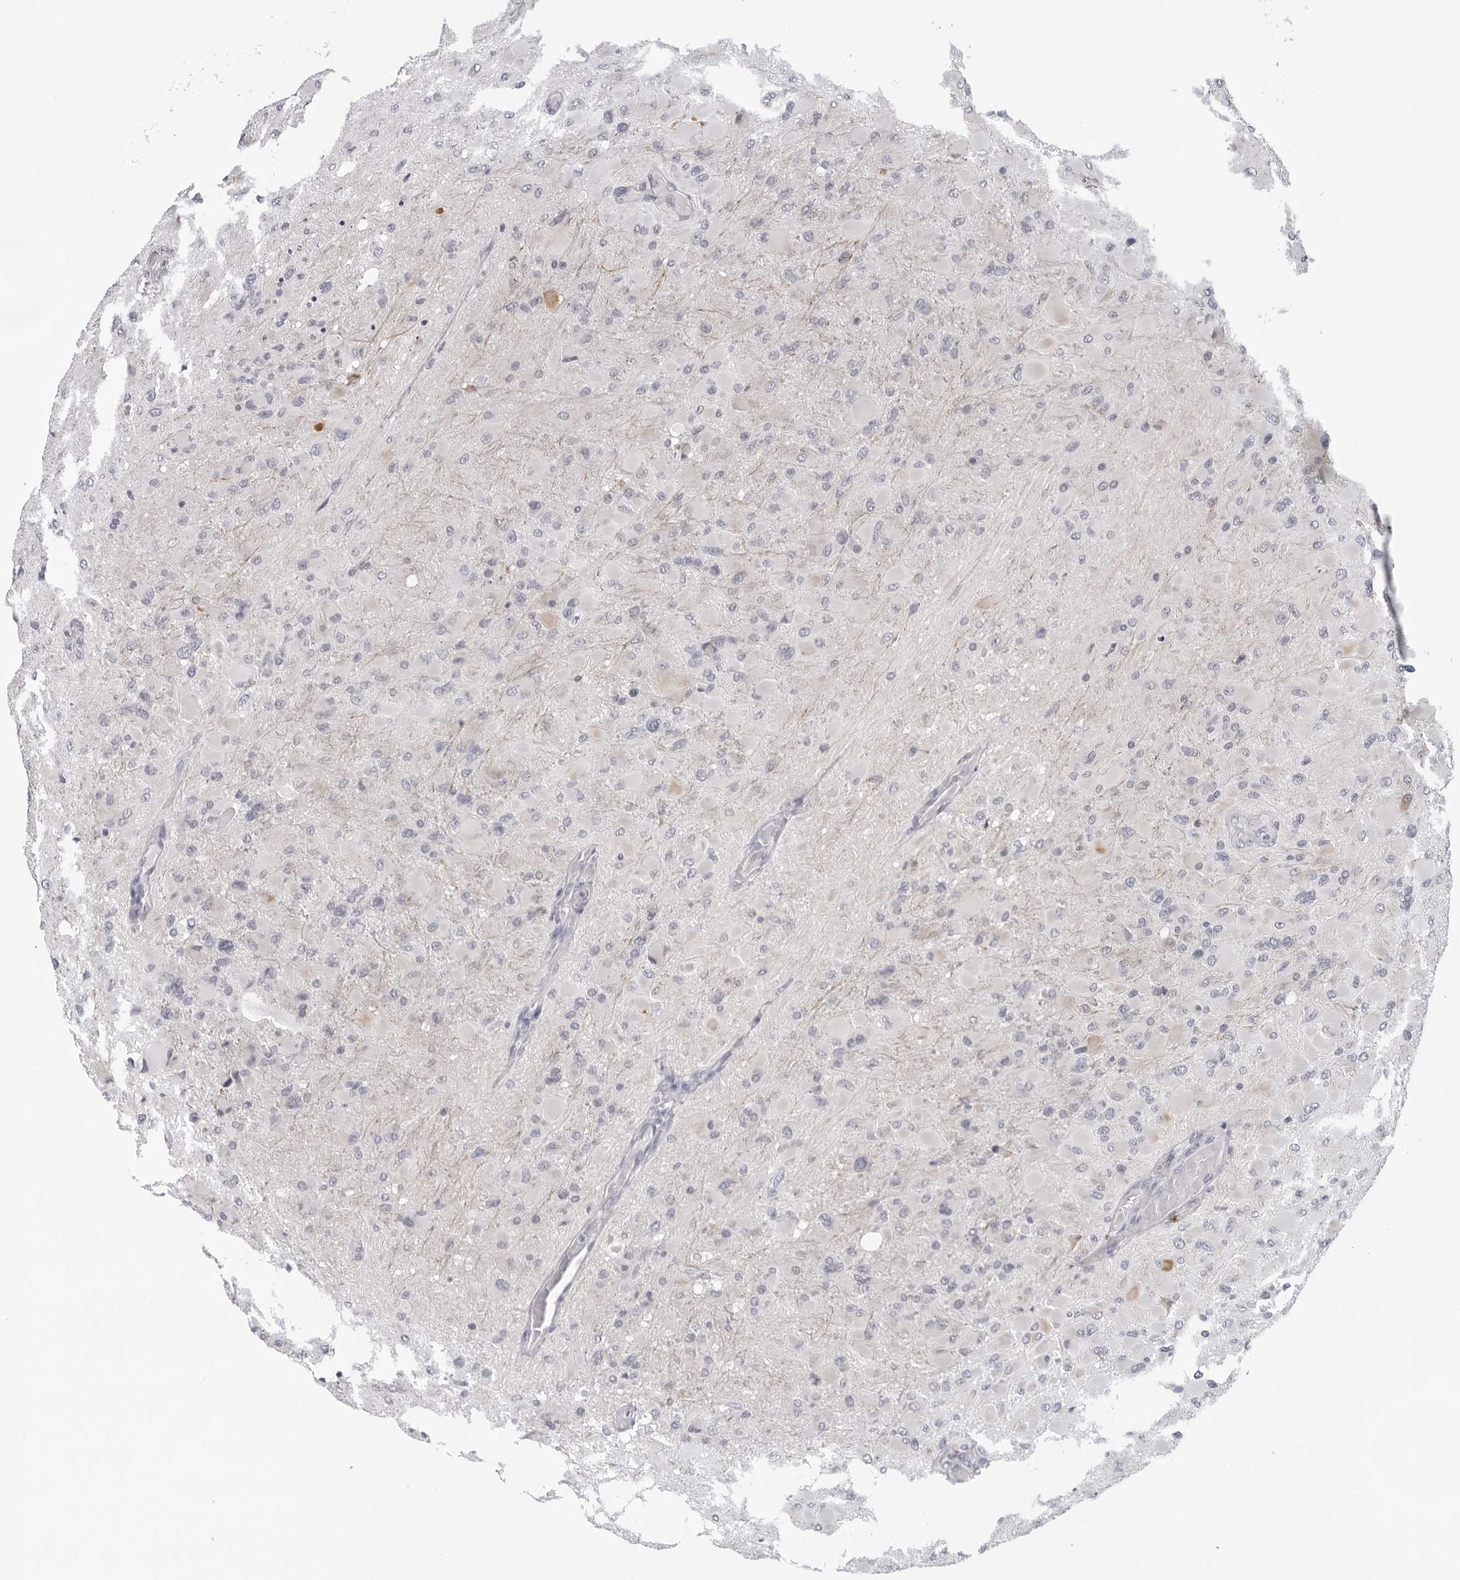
{"staining": {"intensity": "negative", "quantity": "none", "location": "none"}, "tissue": "glioma", "cell_type": "Tumor cells", "image_type": "cancer", "snomed": [{"axis": "morphology", "description": "Glioma, malignant, High grade"}, {"axis": "topography", "description": "Cerebral cortex"}], "caption": "Protein analysis of malignant glioma (high-grade) displays no significant expression in tumor cells.", "gene": "OPLAH", "patient": {"sex": "female", "age": 36}}